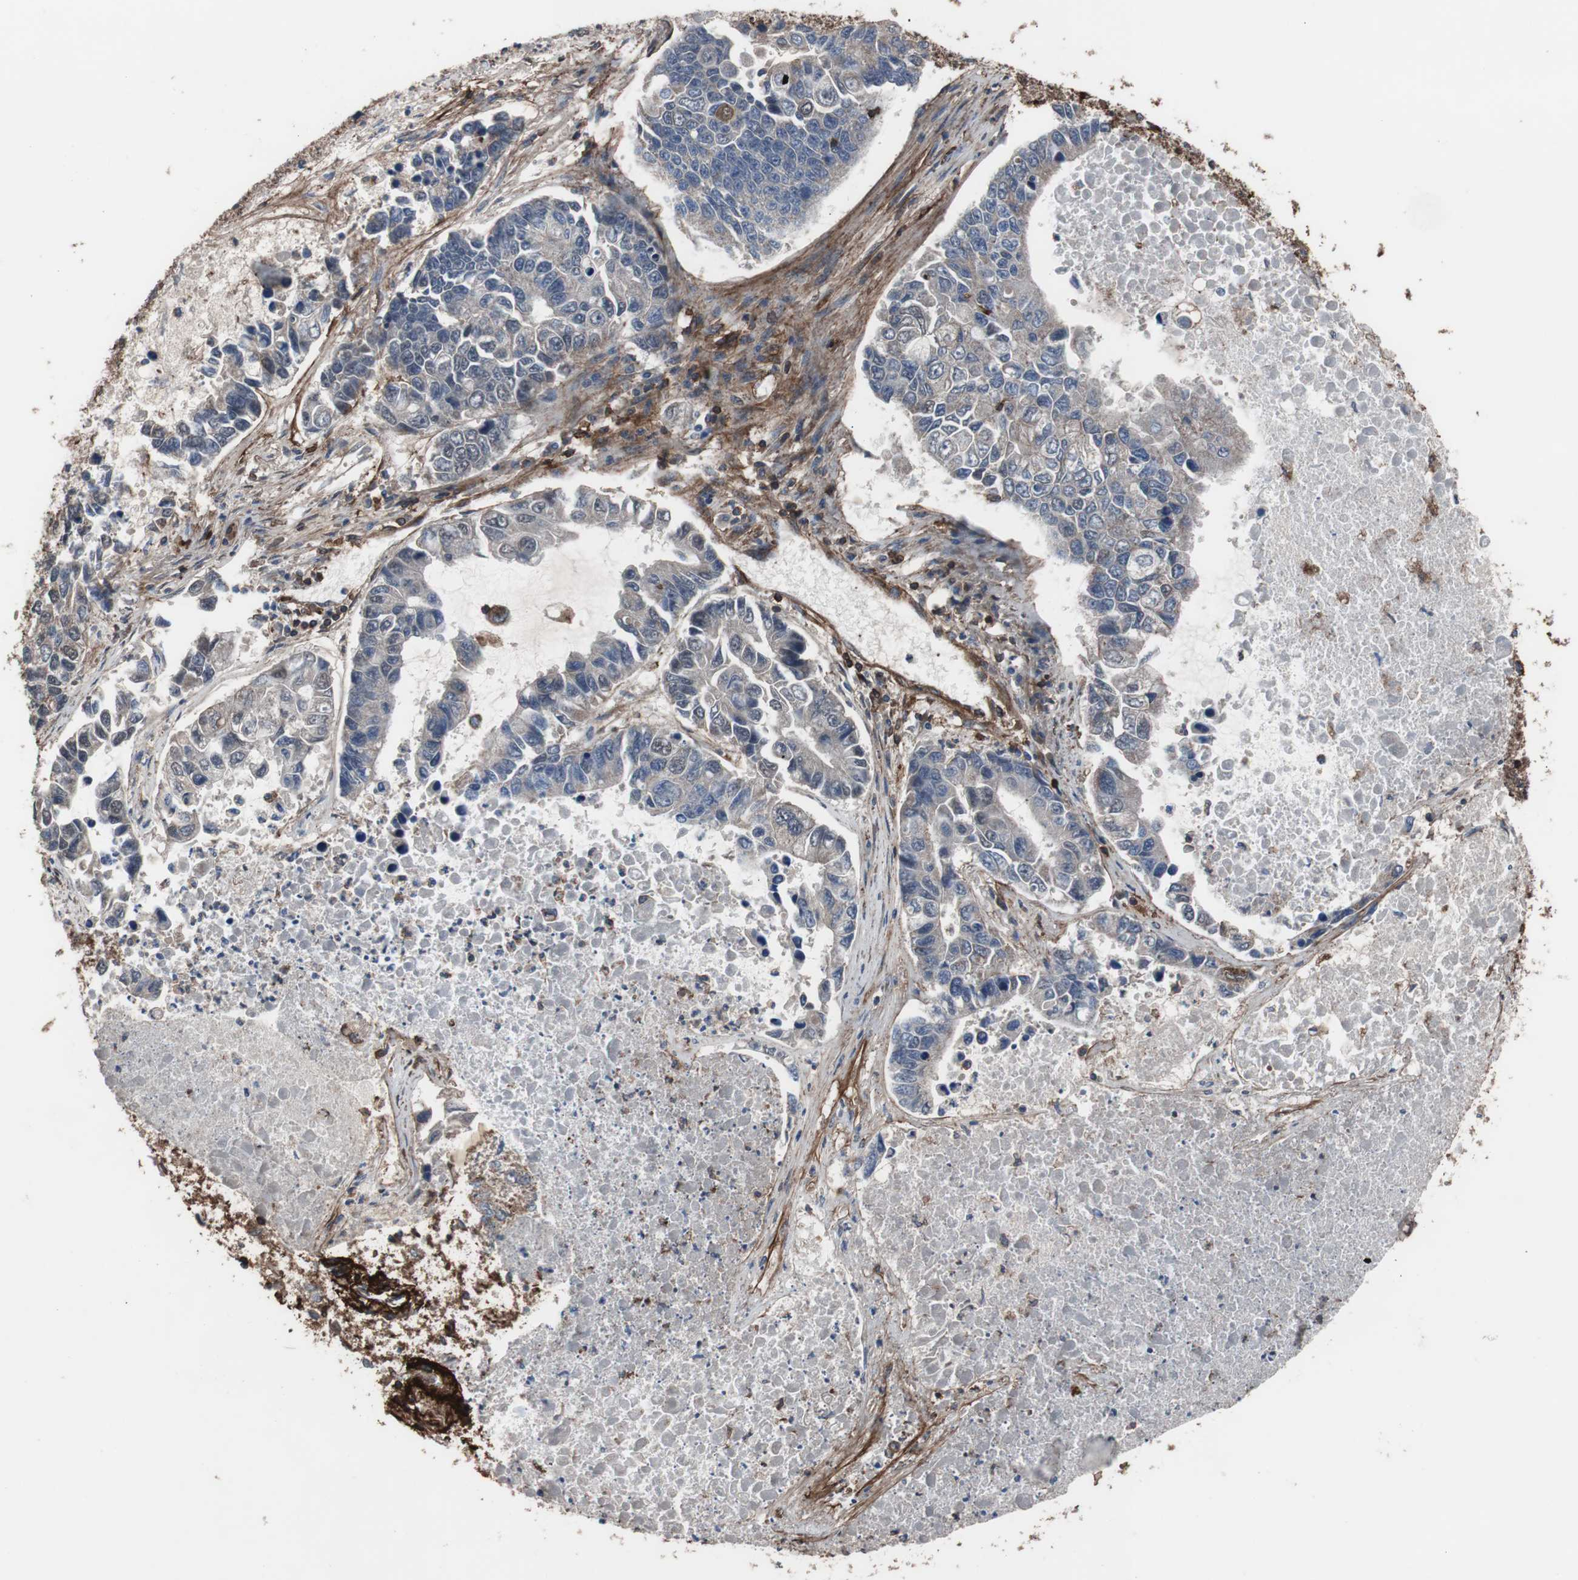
{"staining": {"intensity": "negative", "quantity": "none", "location": "none"}, "tissue": "lung cancer", "cell_type": "Tumor cells", "image_type": "cancer", "snomed": [{"axis": "morphology", "description": "Adenocarcinoma, NOS"}, {"axis": "topography", "description": "Lung"}], "caption": "The IHC photomicrograph has no significant positivity in tumor cells of adenocarcinoma (lung) tissue. (DAB (3,3'-diaminobenzidine) IHC, high magnification).", "gene": "COL6A2", "patient": {"sex": "female", "age": 51}}